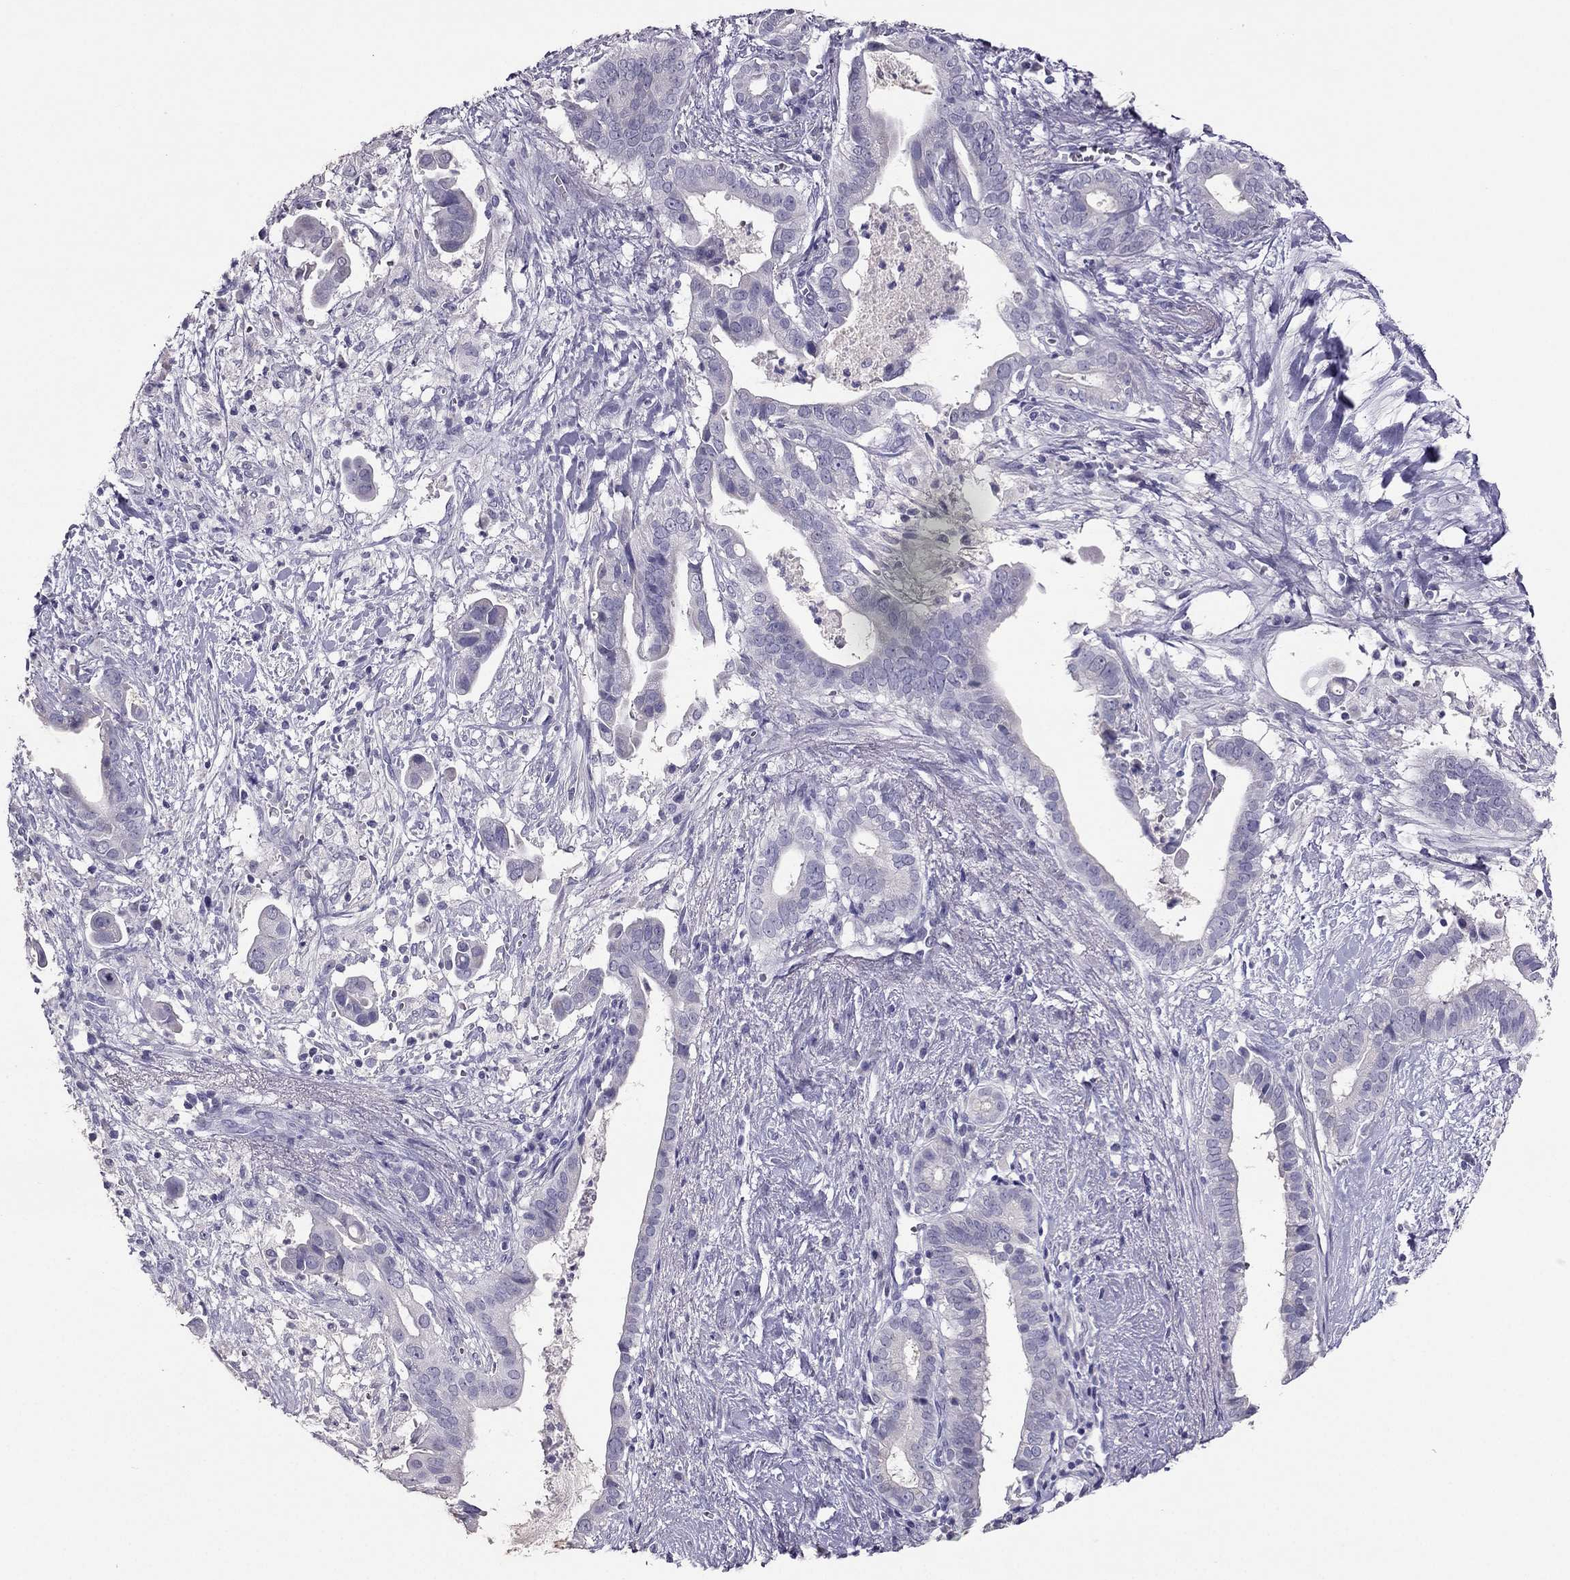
{"staining": {"intensity": "negative", "quantity": "none", "location": "none"}, "tissue": "pancreatic cancer", "cell_type": "Tumor cells", "image_type": "cancer", "snomed": [{"axis": "morphology", "description": "Adenocarcinoma, NOS"}, {"axis": "topography", "description": "Pancreas"}], "caption": "DAB (3,3'-diaminobenzidine) immunohistochemical staining of pancreatic cancer (adenocarcinoma) reveals no significant expression in tumor cells.", "gene": "RHO", "patient": {"sex": "male", "age": 61}}